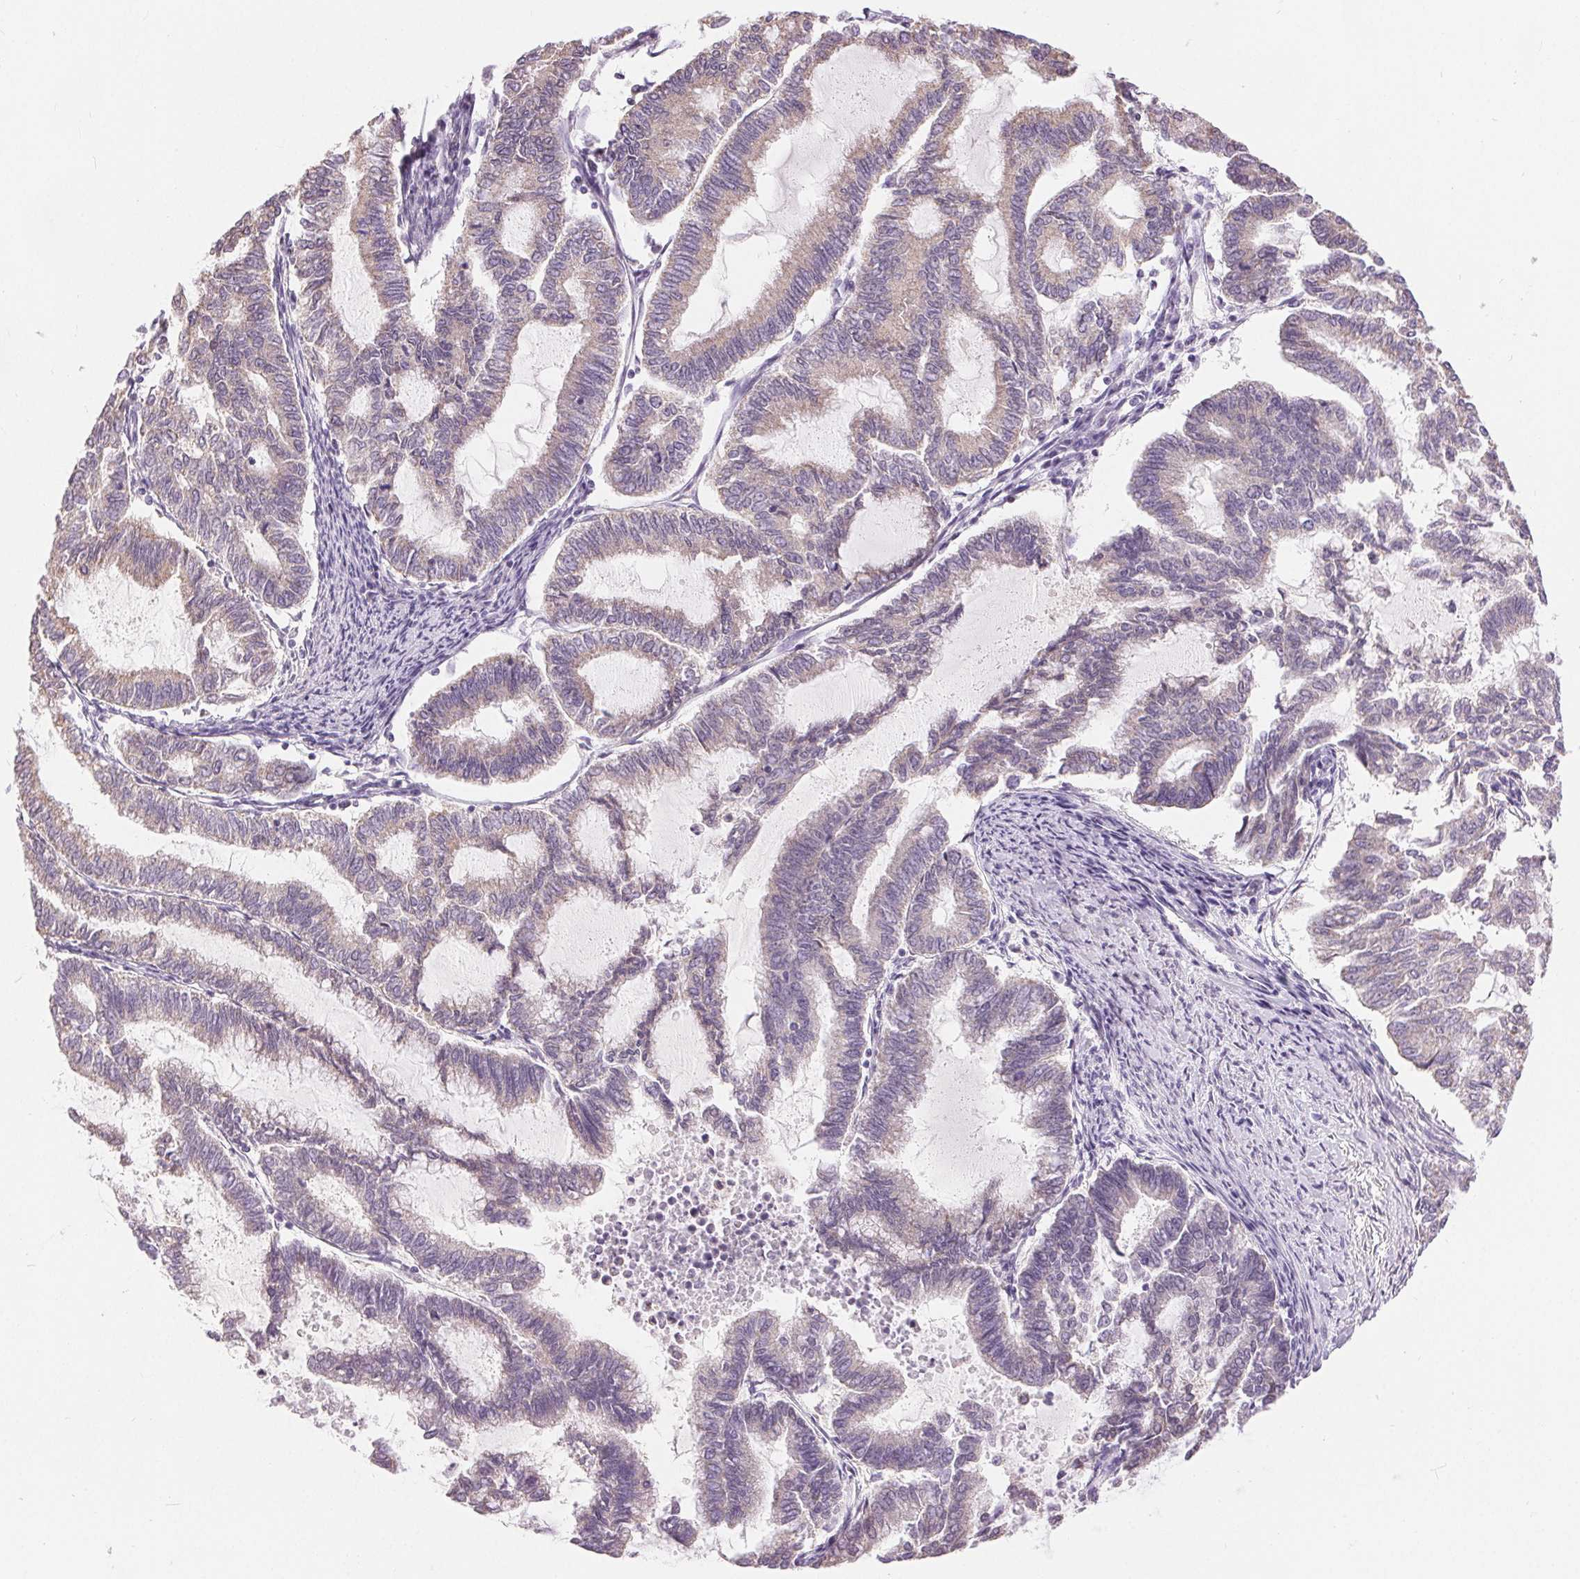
{"staining": {"intensity": "weak", "quantity": "25%-75%", "location": "cytoplasmic/membranous"}, "tissue": "endometrial cancer", "cell_type": "Tumor cells", "image_type": "cancer", "snomed": [{"axis": "morphology", "description": "Adenocarcinoma, NOS"}, {"axis": "topography", "description": "Endometrium"}], "caption": "A brown stain shows weak cytoplasmic/membranous positivity of a protein in endometrial cancer tumor cells.", "gene": "POU2F2", "patient": {"sex": "female", "age": 79}}